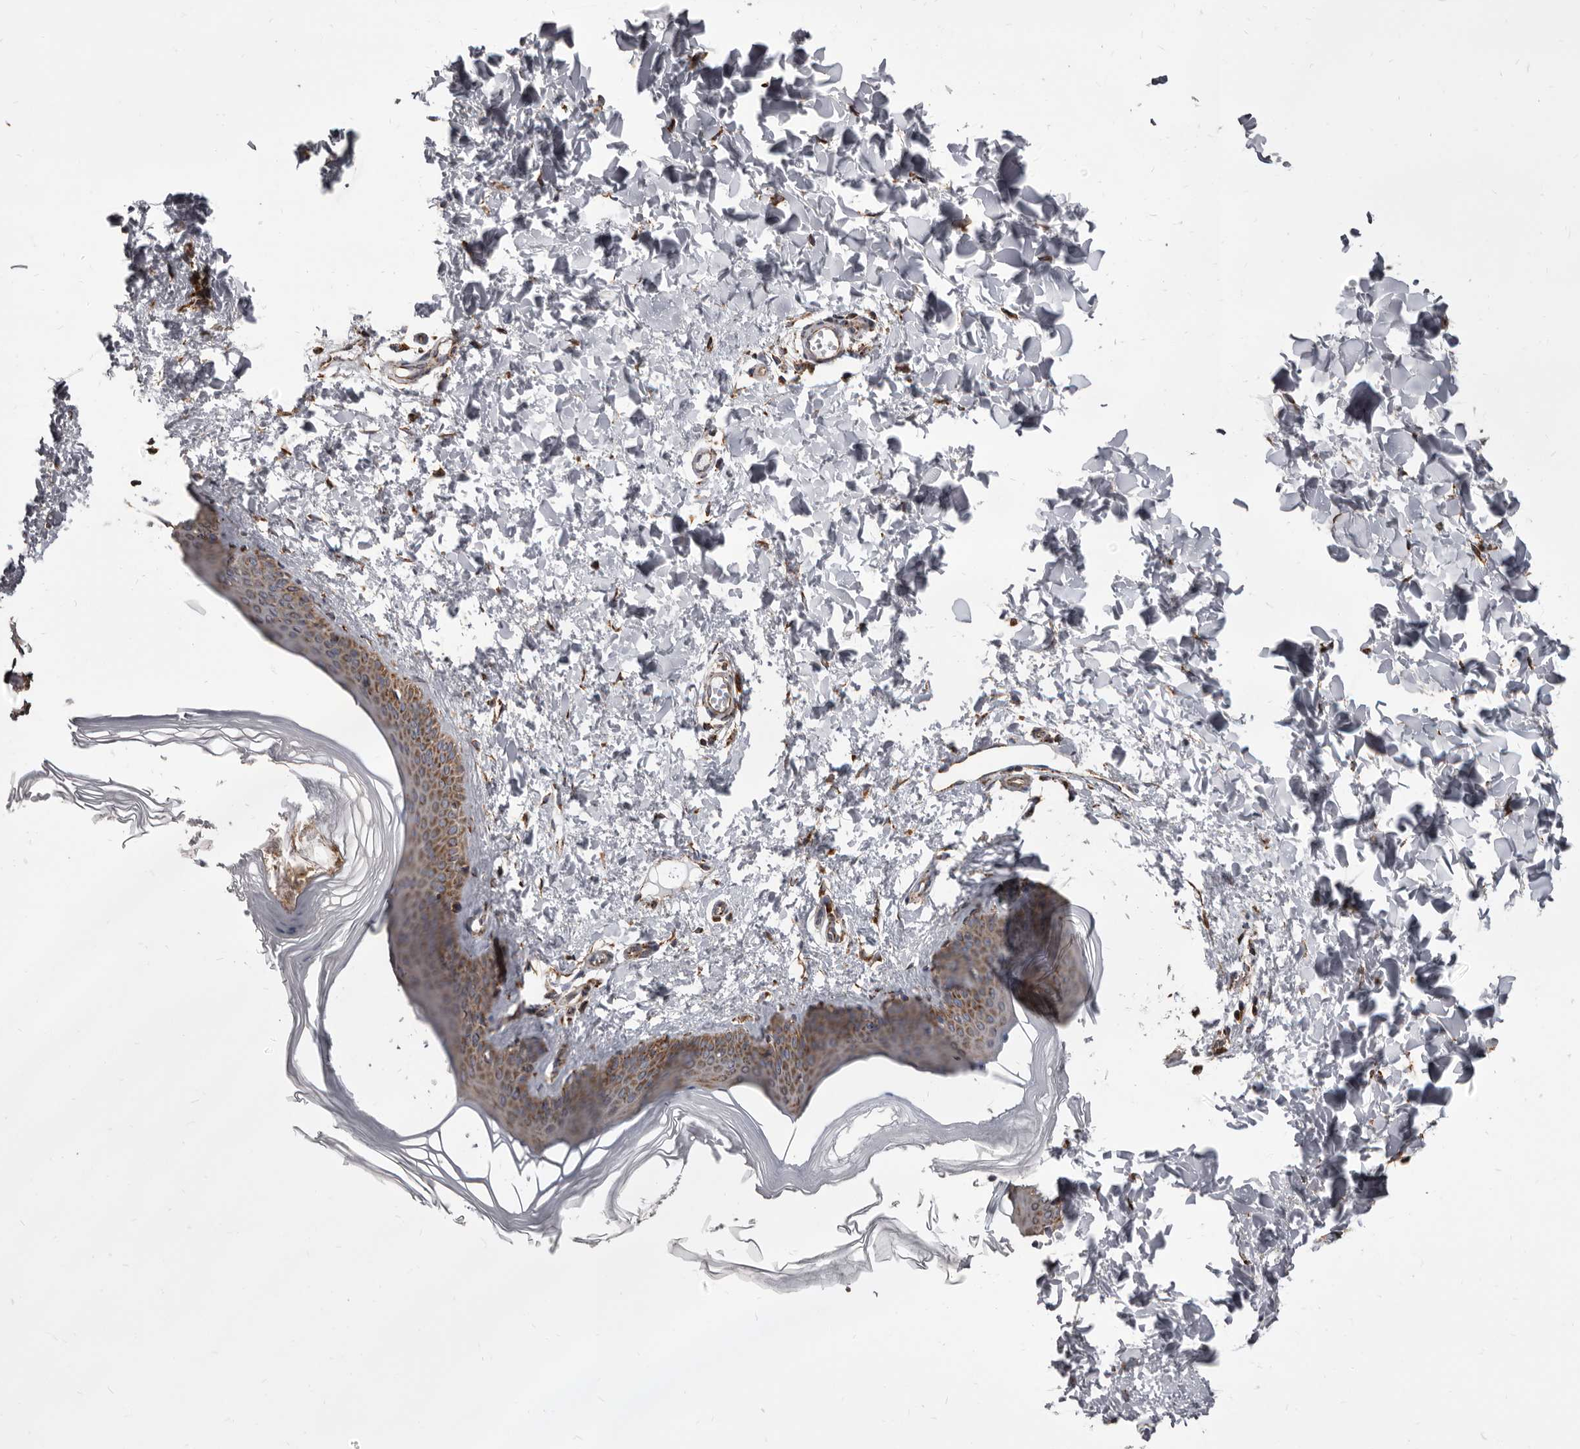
{"staining": {"intensity": "moderate", "quantity": ">75%", "location": "cytoplasmic/membranous"}, "tissue": "skin", "cell_type": "Fibroblasts", "image_type": "normal", "snomed": [{"axis": "morphology", "description": "Normal tissue, NOS"}, {"axis": "topography", "description": "Skin"}], "caption": "IHC (DAB (3,3'-diaminobenzidine)) staining of normal human skin demonstrates moderate cytoplasmic/membranous protein staining in about >75% of fibroblasts. Nuclei are stained in blue.", "gene": "CDK5RAP3", "patient": {"sex": "female", "age": 27}}